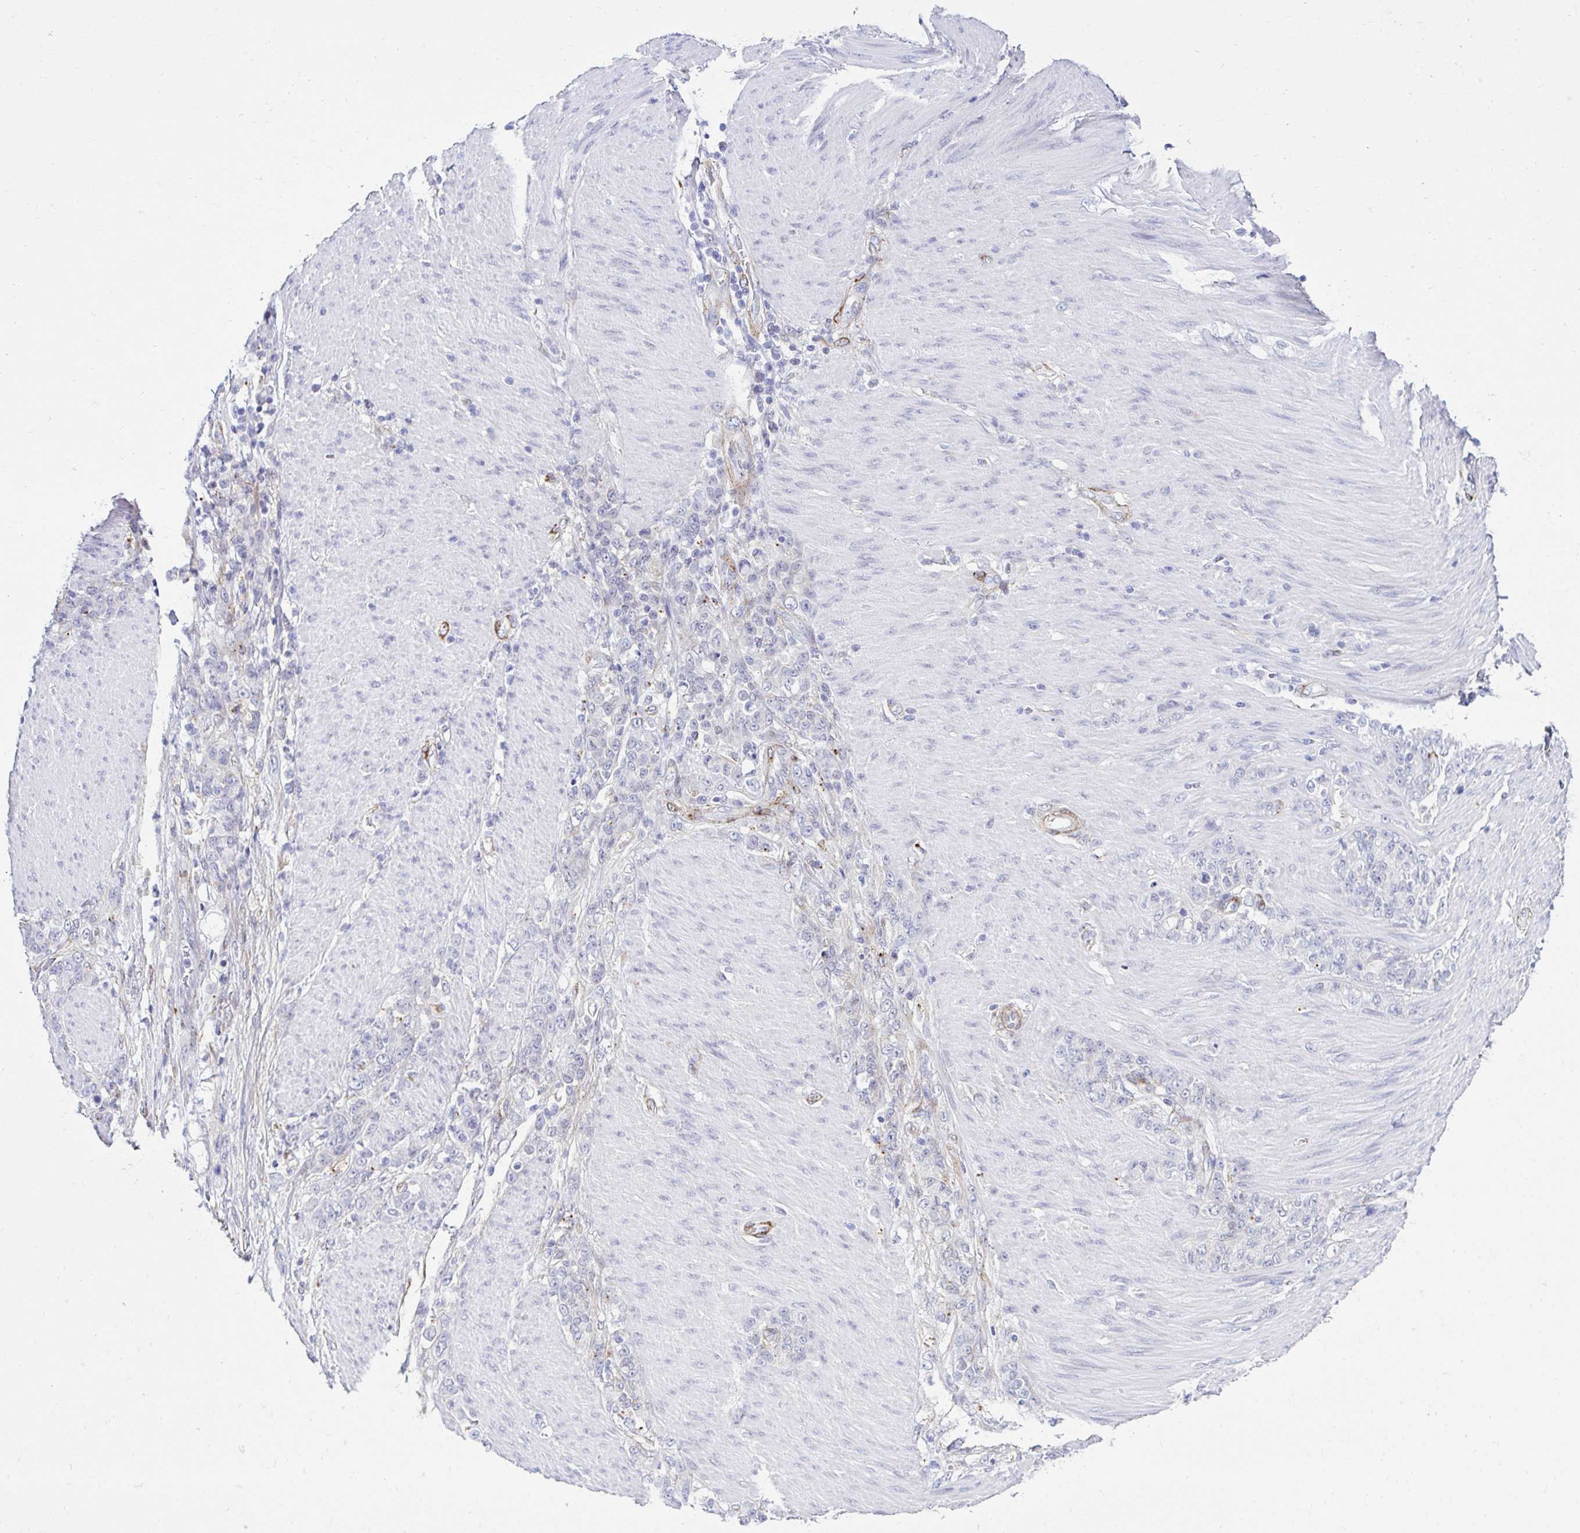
{"staining": {"intensity": "negative", "quantity": "none", "location": "none"}, "tissue": "testis cancer", "cell_type": "Tumor cells", "image_type": "cancer", "snomed": [{"axis": "morphology", "description": "Seminoma, NOS"}, {"axis": "topography", "description": "Testis"}], "caption": "DAB (3,3'-diaminobenzidine) immunohistochemical staining of testis cancer (seminoma) displays no significant staining in tumor cells.", "gene": "ANKRD62", "patient": {"sex": "male", "age": 46}}